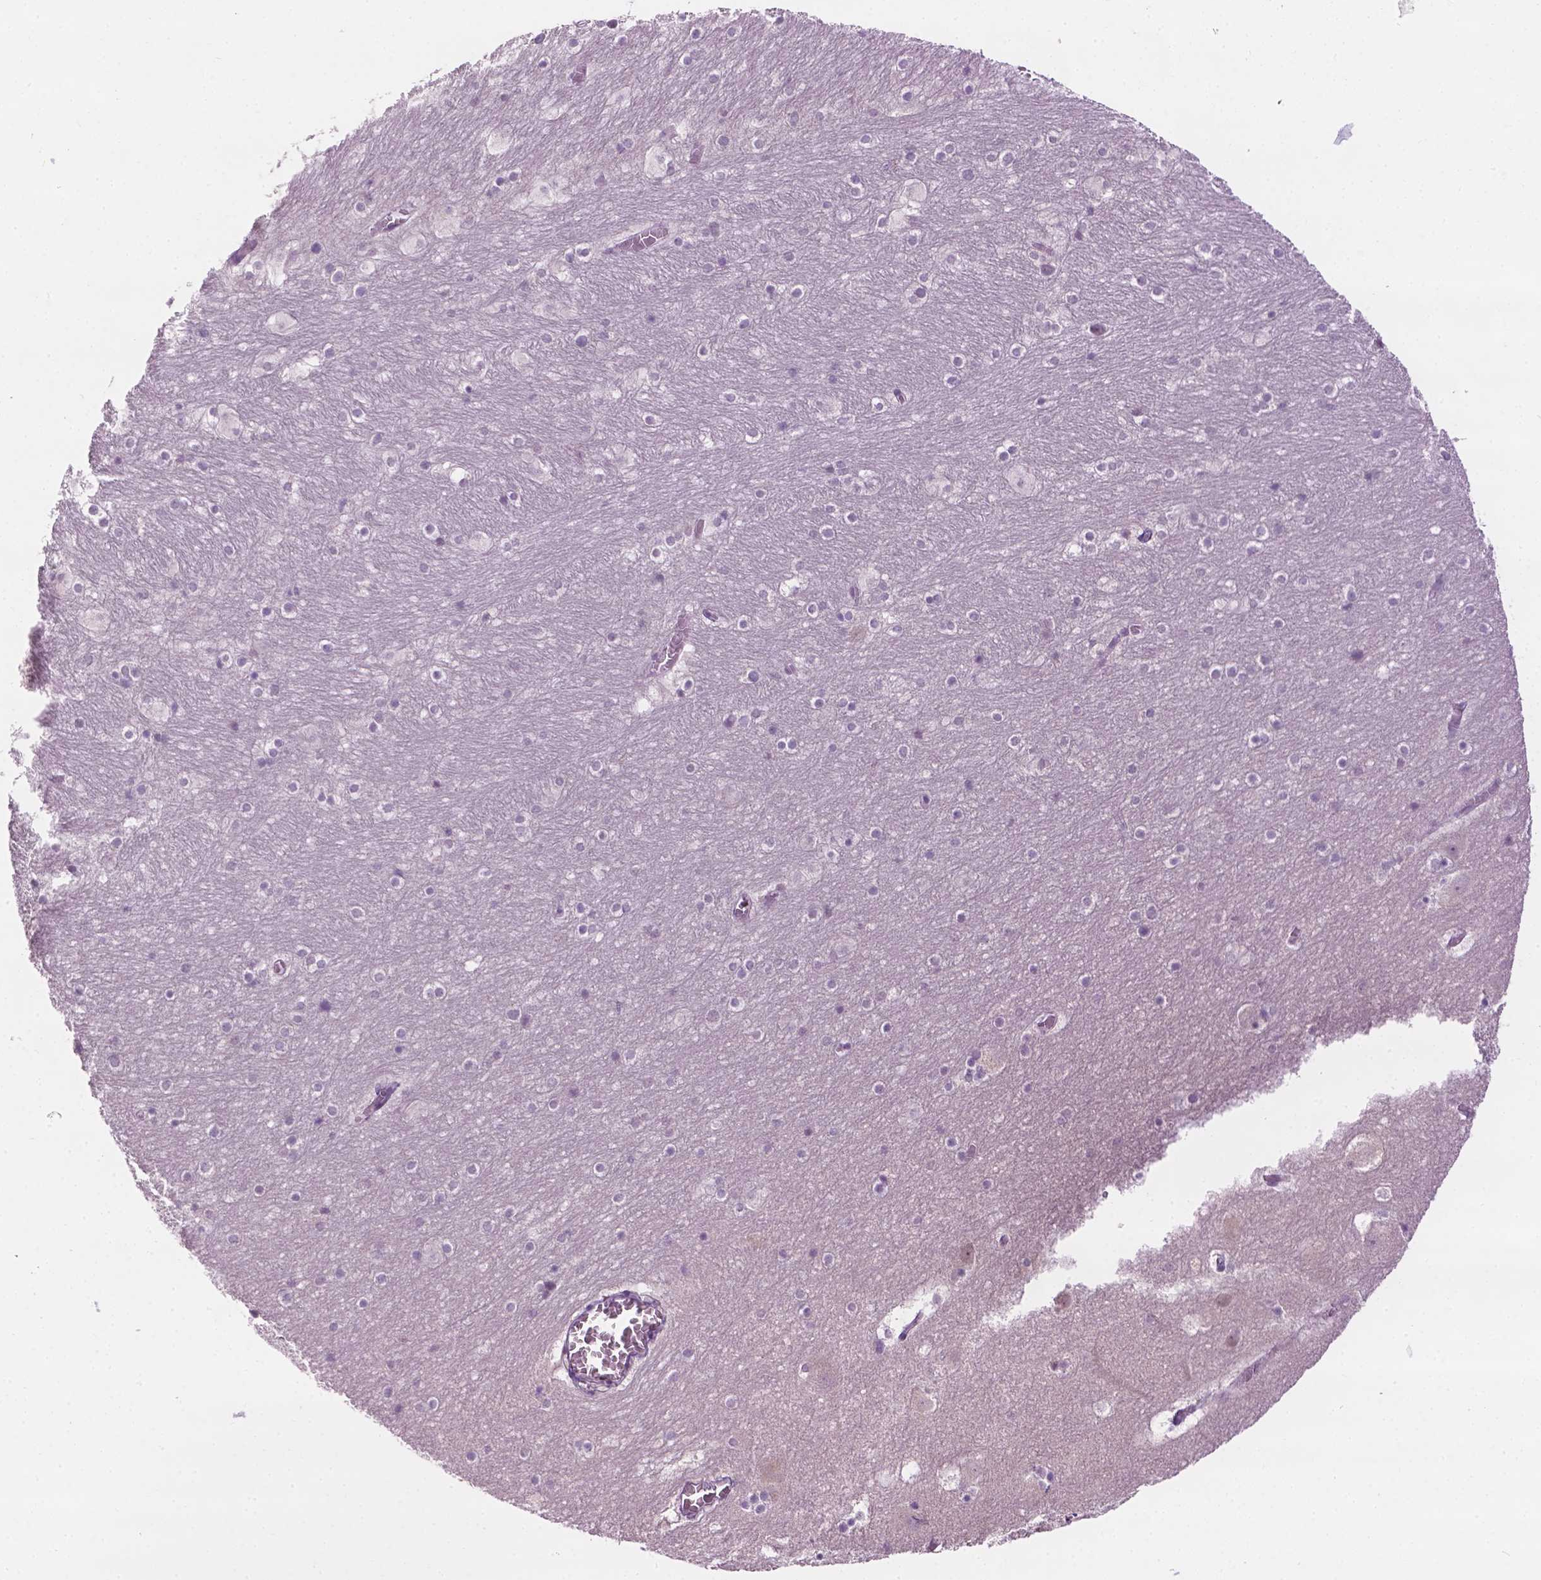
{"staining": {"intensity": "negative", "quantity": "none", "location": "none"}, "tissue": "hippocampus", "cell_type": "Glial cells", "image_type": "normal", "snomed": [{"axis": "morphology", "description": "Normal tissue, NOS"}, {"axis": "topography", "description": "Hippocampus"}], "caption": "Micrograph shows no significant protein expression in glial cells of benign hippocampus.", "gene": "DENND4A", "patient": {"sex": "male", "age": 45}}